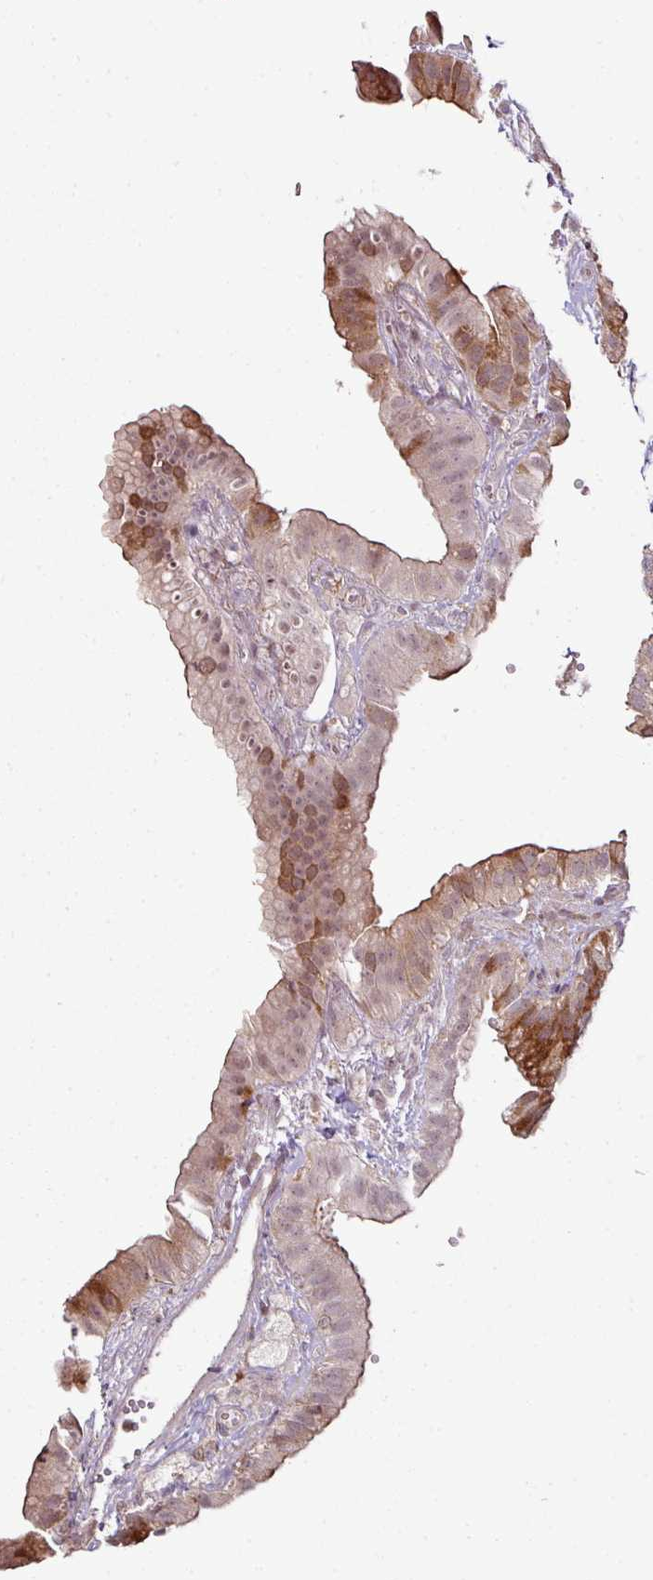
{"staining": {"intensity": "strong", "quantity": "25%-75%", "location": "cytoplasmic/membranous"}, "tissue": "gallbladder", "cell_type": "Glandular cells", "image_type": "normal", "snomed": [{"axis": "morphology", "description": "Normal tissue, NOS"}, {"axis": "topography", "description": "Gallbladder"}], "caption": "Immunohistochemical staining of normal human gallbladder exhibits 25%-75% levels of strong cytoplasmic/membranous protein staining in about 25%-75% of glandular cells.", "gene": "ATAT1", "patient": {"sex": "female", "age": 61}}